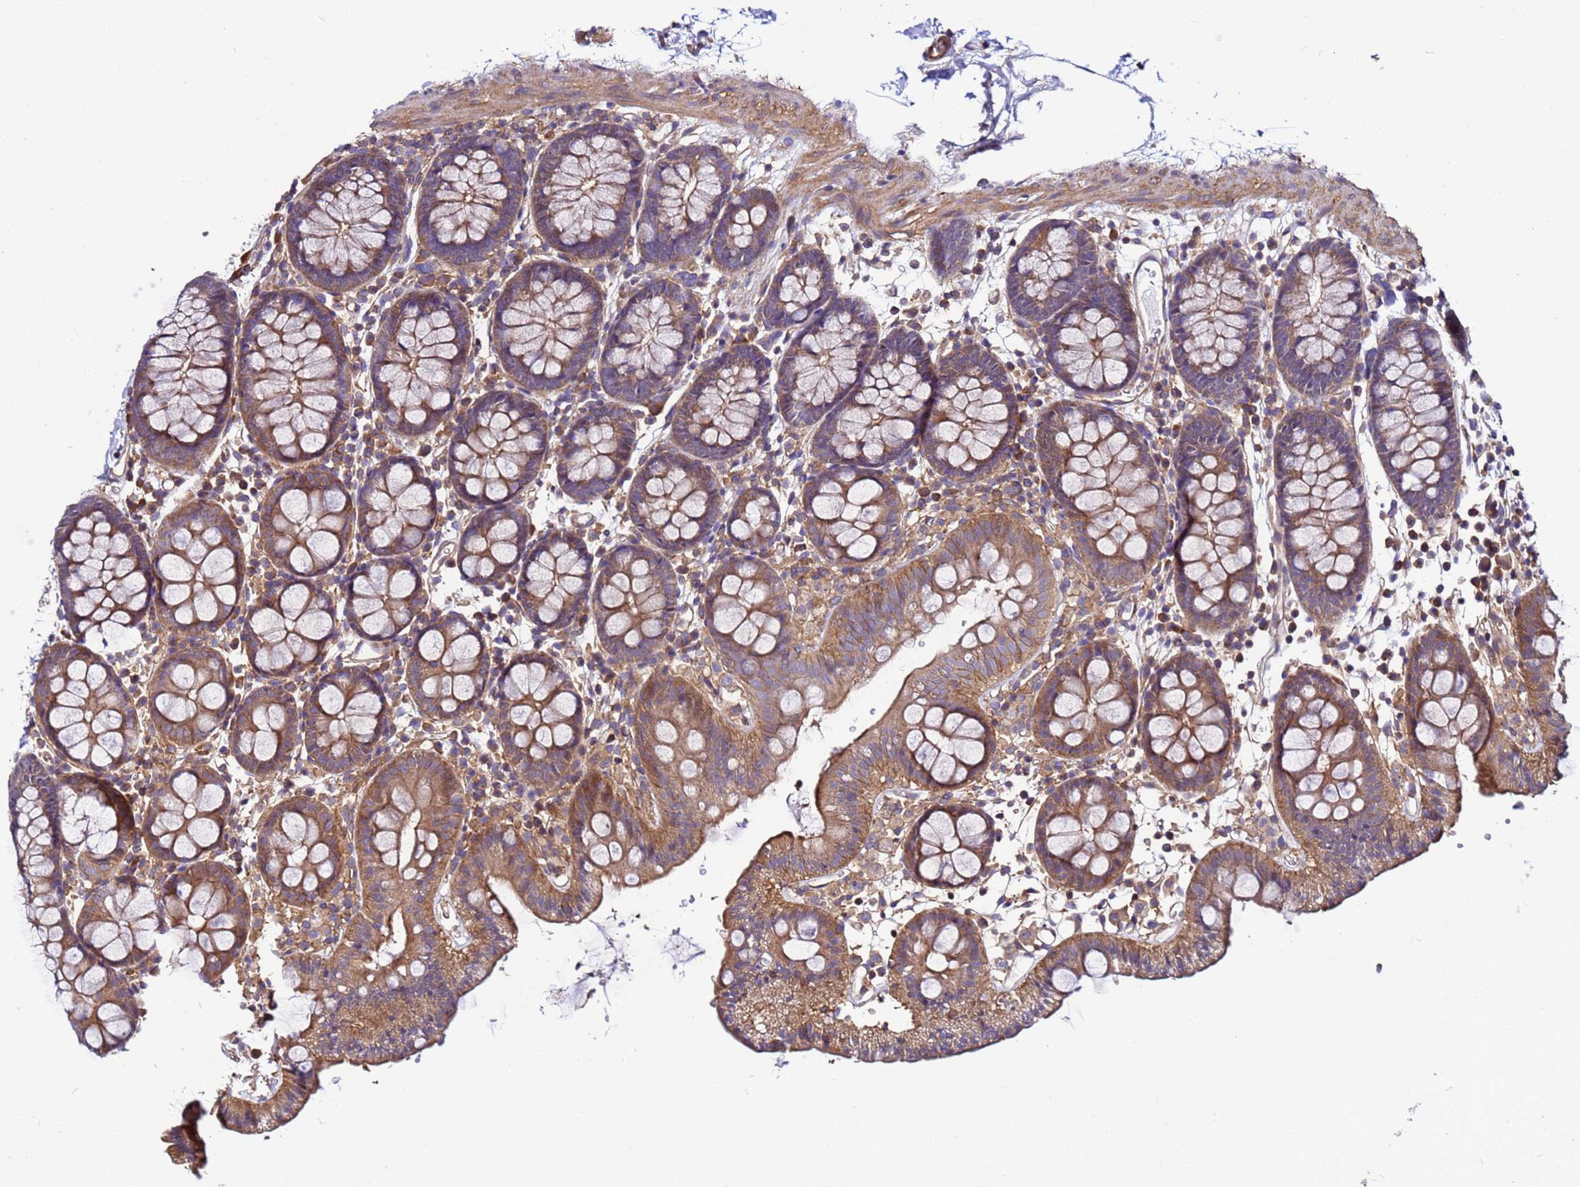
{"staining": {"intensity": "moderate", "quantity": ">75%", "location": "cytoplasmic/membranous"}, "tissue": "colon", "cell_type": "Endothelial cells", "image_type": "normal", "snomed": [{"axis": "morphology", "description": "Normal tissue, NOS"}, {"axis": "topography", "description": "Colon"}], "caption": "Colon stained with DAB (3,3'-diaminobenzidine) immunohistochemistry (IHC) shows medium levels of moderate cytoplasmic/membranous positivity in about >75% of endothelial cells. The staining was performed using DAB (3,3'-diaminobenzidine), with brown indicating positive protein expression. Nuclei are stained blue with hematoxylin.", "gene": "STK38L", "patient": {"sex": "male", "age": 75}}